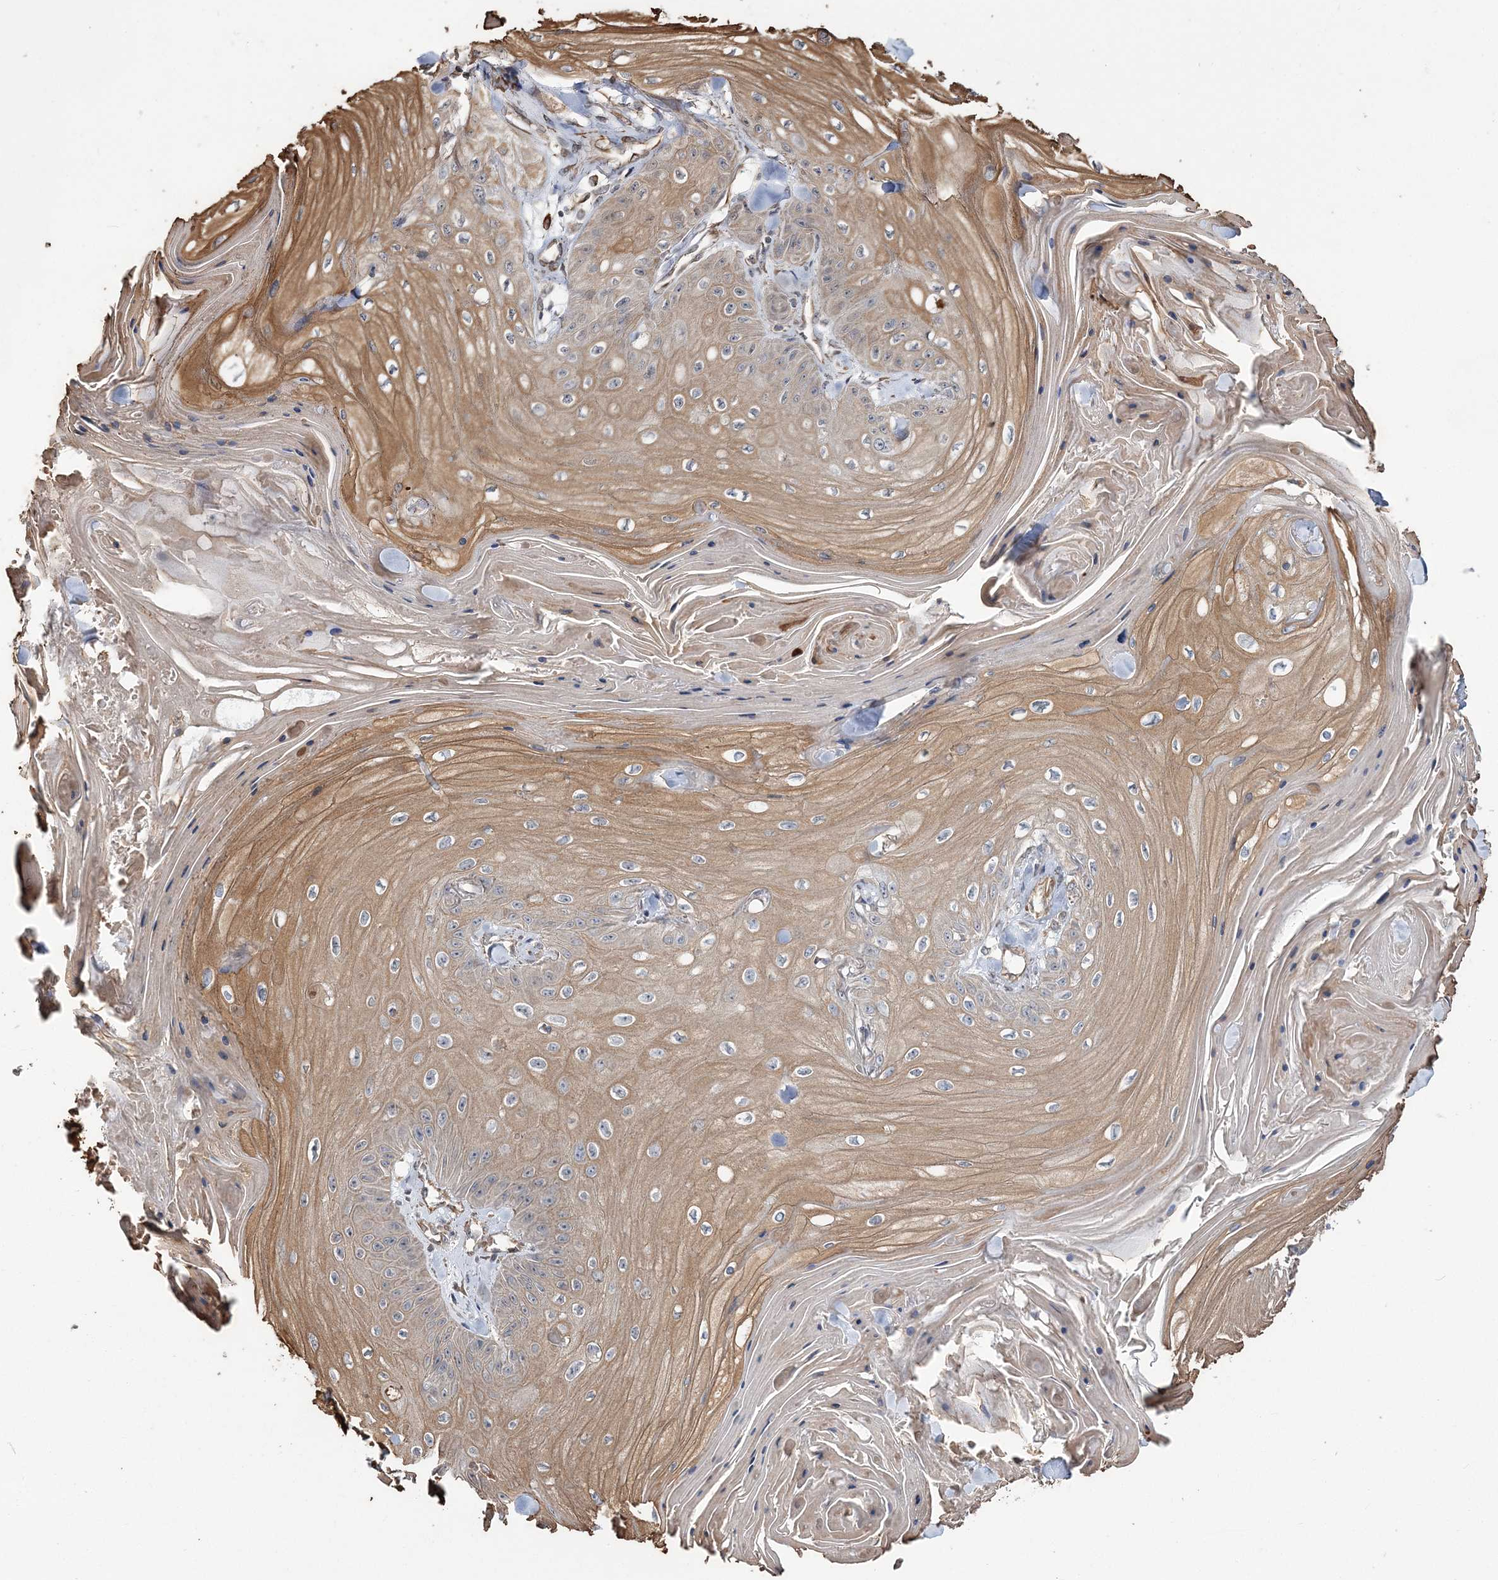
{"staining": {"intensity": "moderate", "quantity": "25%-75%", "location": "cytoplasmic/membranous"}, "tissue": "skin cancer", "cell_type": "Tumor cells", "image_type": "cancer", "snomed": [{"axis": "morphology", "description": "Squamous cell carcinoma, NOS"}, {"axis": "topography", "description": "Skin"}], "caption": "This photomicrograph reveals skin cancer (squamous cell carcinoma) stained with immunohistochemistry to label a protein in brown. The cytoplasmic/membranous of tumor cells show moderate positivity for the protein. Nuclei are counter-stained blue.", "gene": "ATP11B", "patient": {"sex": "male", "age": 74}}